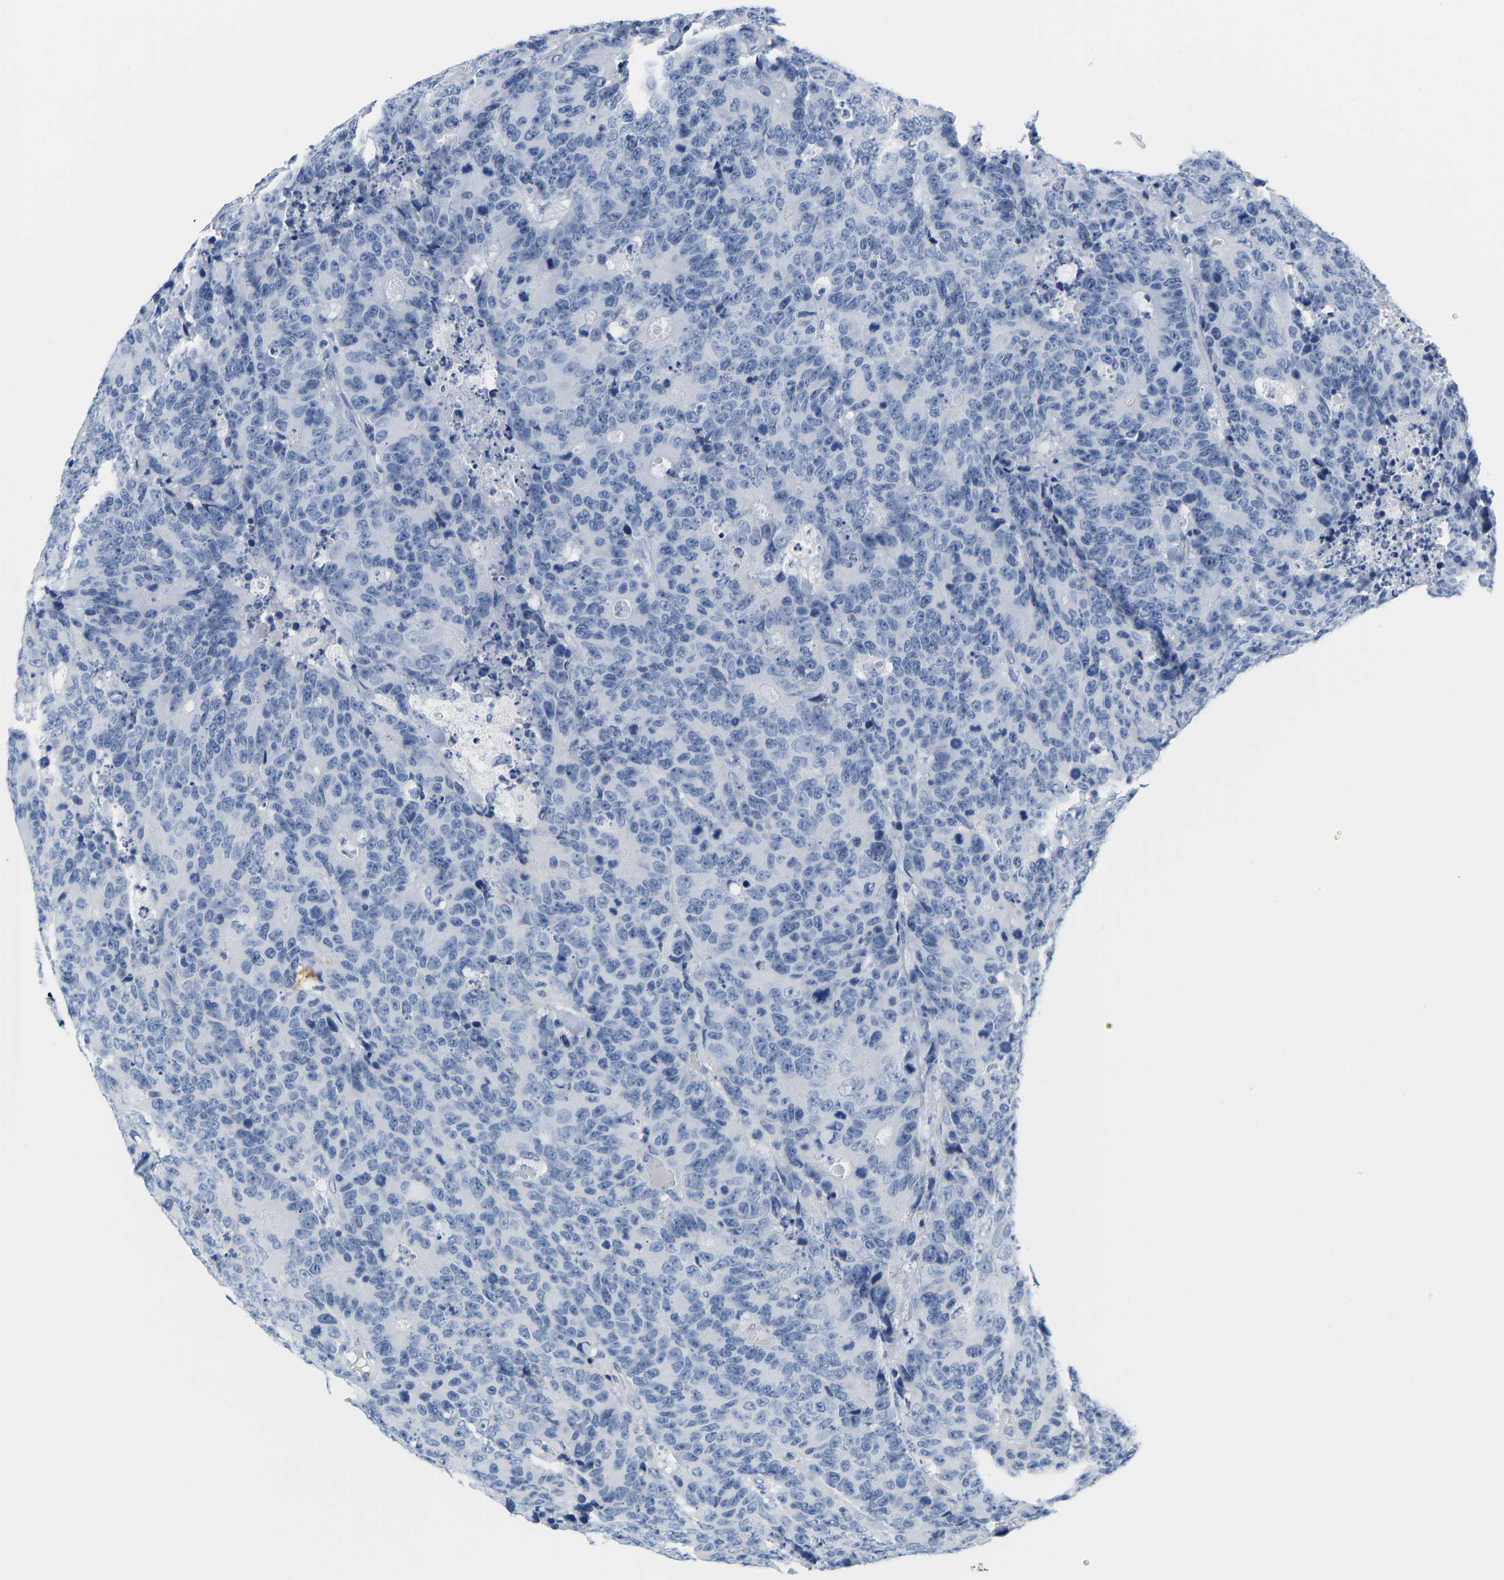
{"staining": {"intensity": "negative", "quantity": "none", "location": "none"}, "tissue": "colorectal cancer", "cell_type": "Tumor cells", "image_type": "cancer", "snomed": [{"axis": "morphology", "description": "Adenocarcinoma, NOS"}, {"axis": "topography", "description": "Colon"}], "caption": "A high-resolution micrograph shows immunohistochemistry staining of colorectal cancer (adenocarcinoma), which demonstrates no significant expression in tumor cells.", "gene": "SERPINB3", "patient": {"sex": "female", "age": 86}}